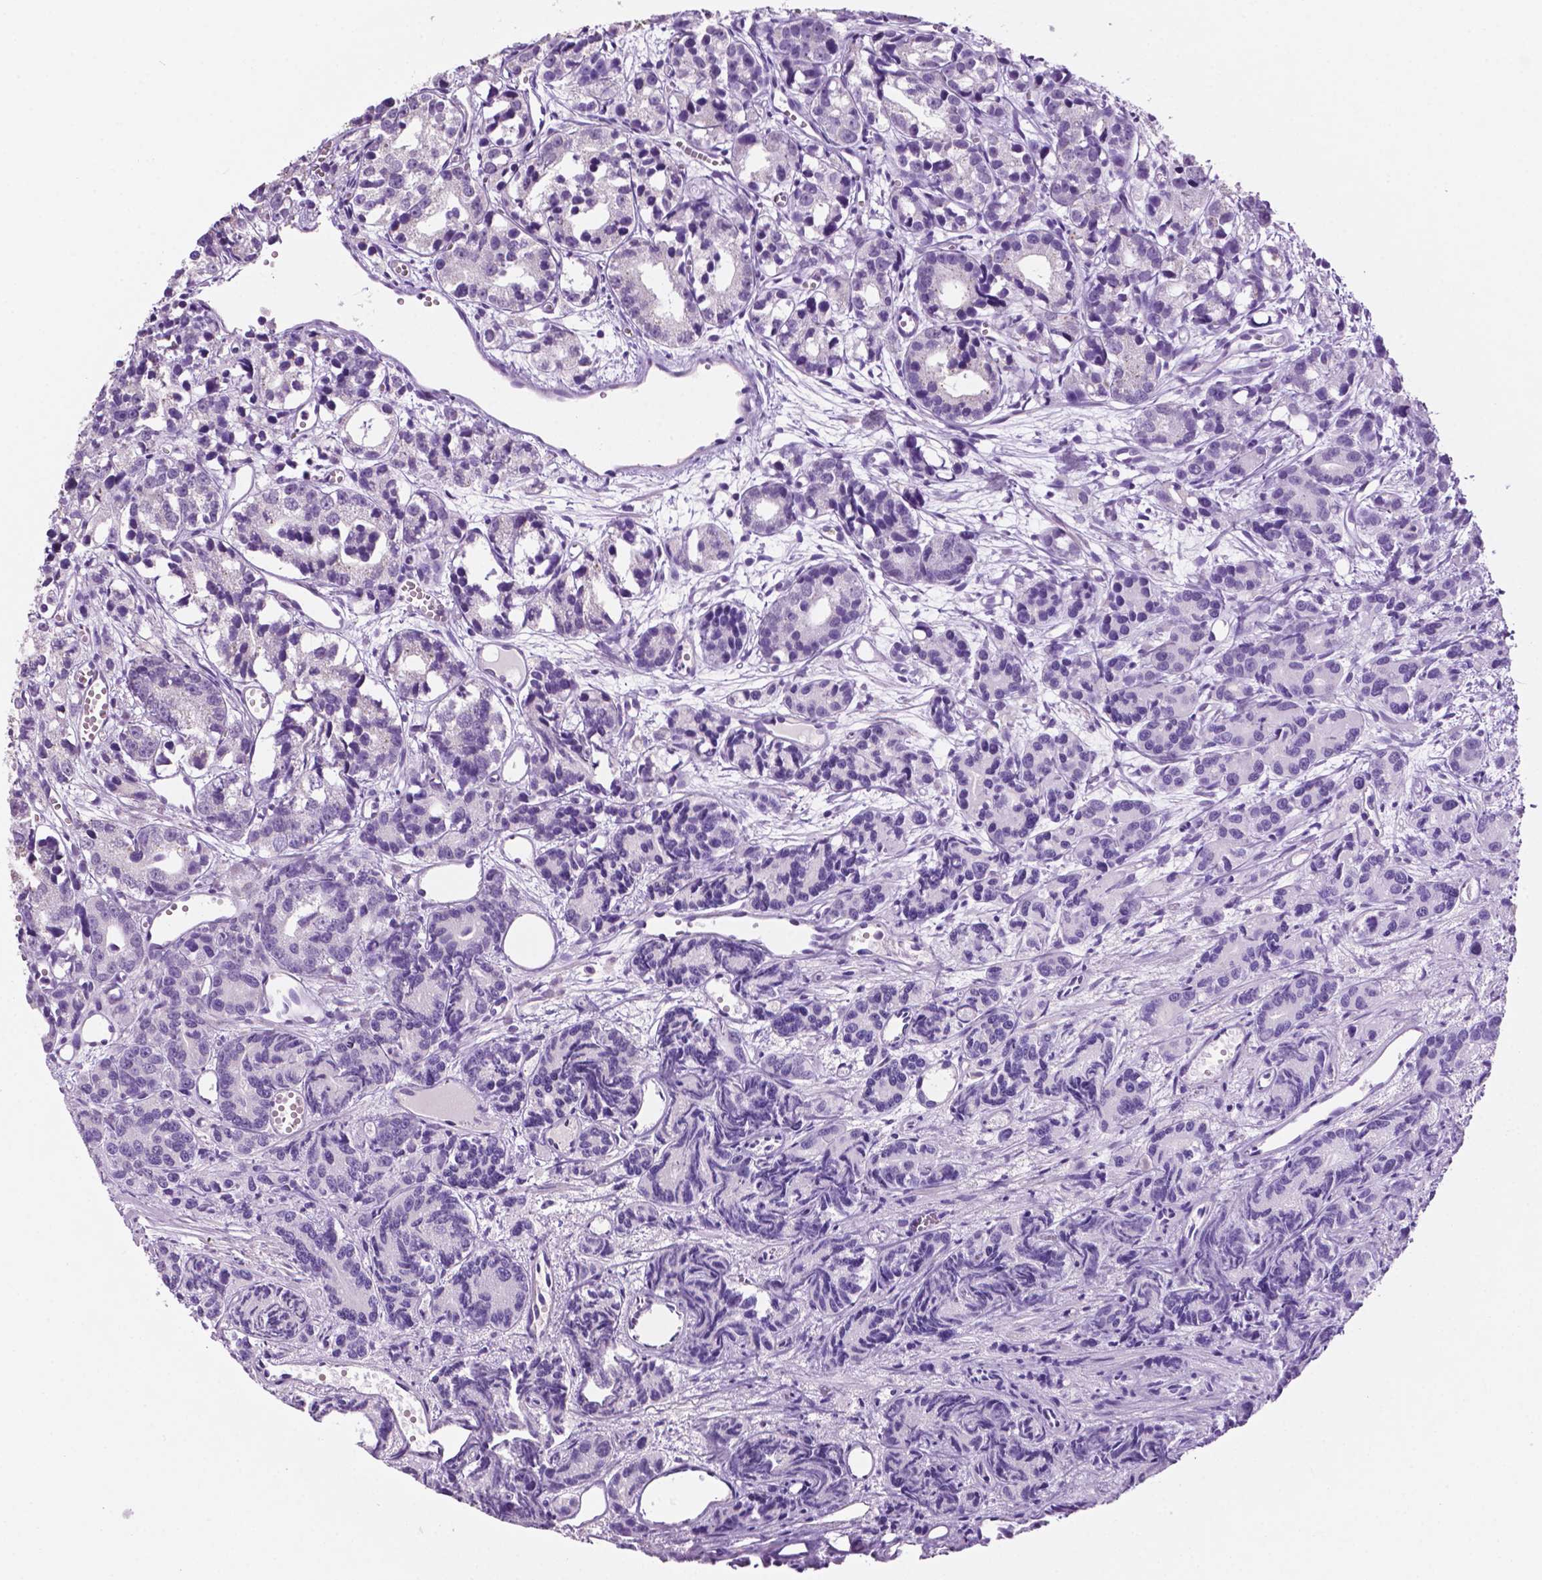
{"staining": {"intensity": "negative", "quantity": "none", "location": "none"}, "tissue": "prostate cancer", "cell_type": "Tumor cells", "image_type": "cancer", "snomed": [{"axis": "morphology", "description": "Adenocarcinoma, High grade"}, {"axis": "topography", "description": "Prostate"}], "caption": "Immunohistochemistry (IHC) of prostate cancer (high-grade adenocarcinoma) reveals no expression in tumor cells.", "gene": "PHGR1", "patient": {"sex": "male", "age": 77}}